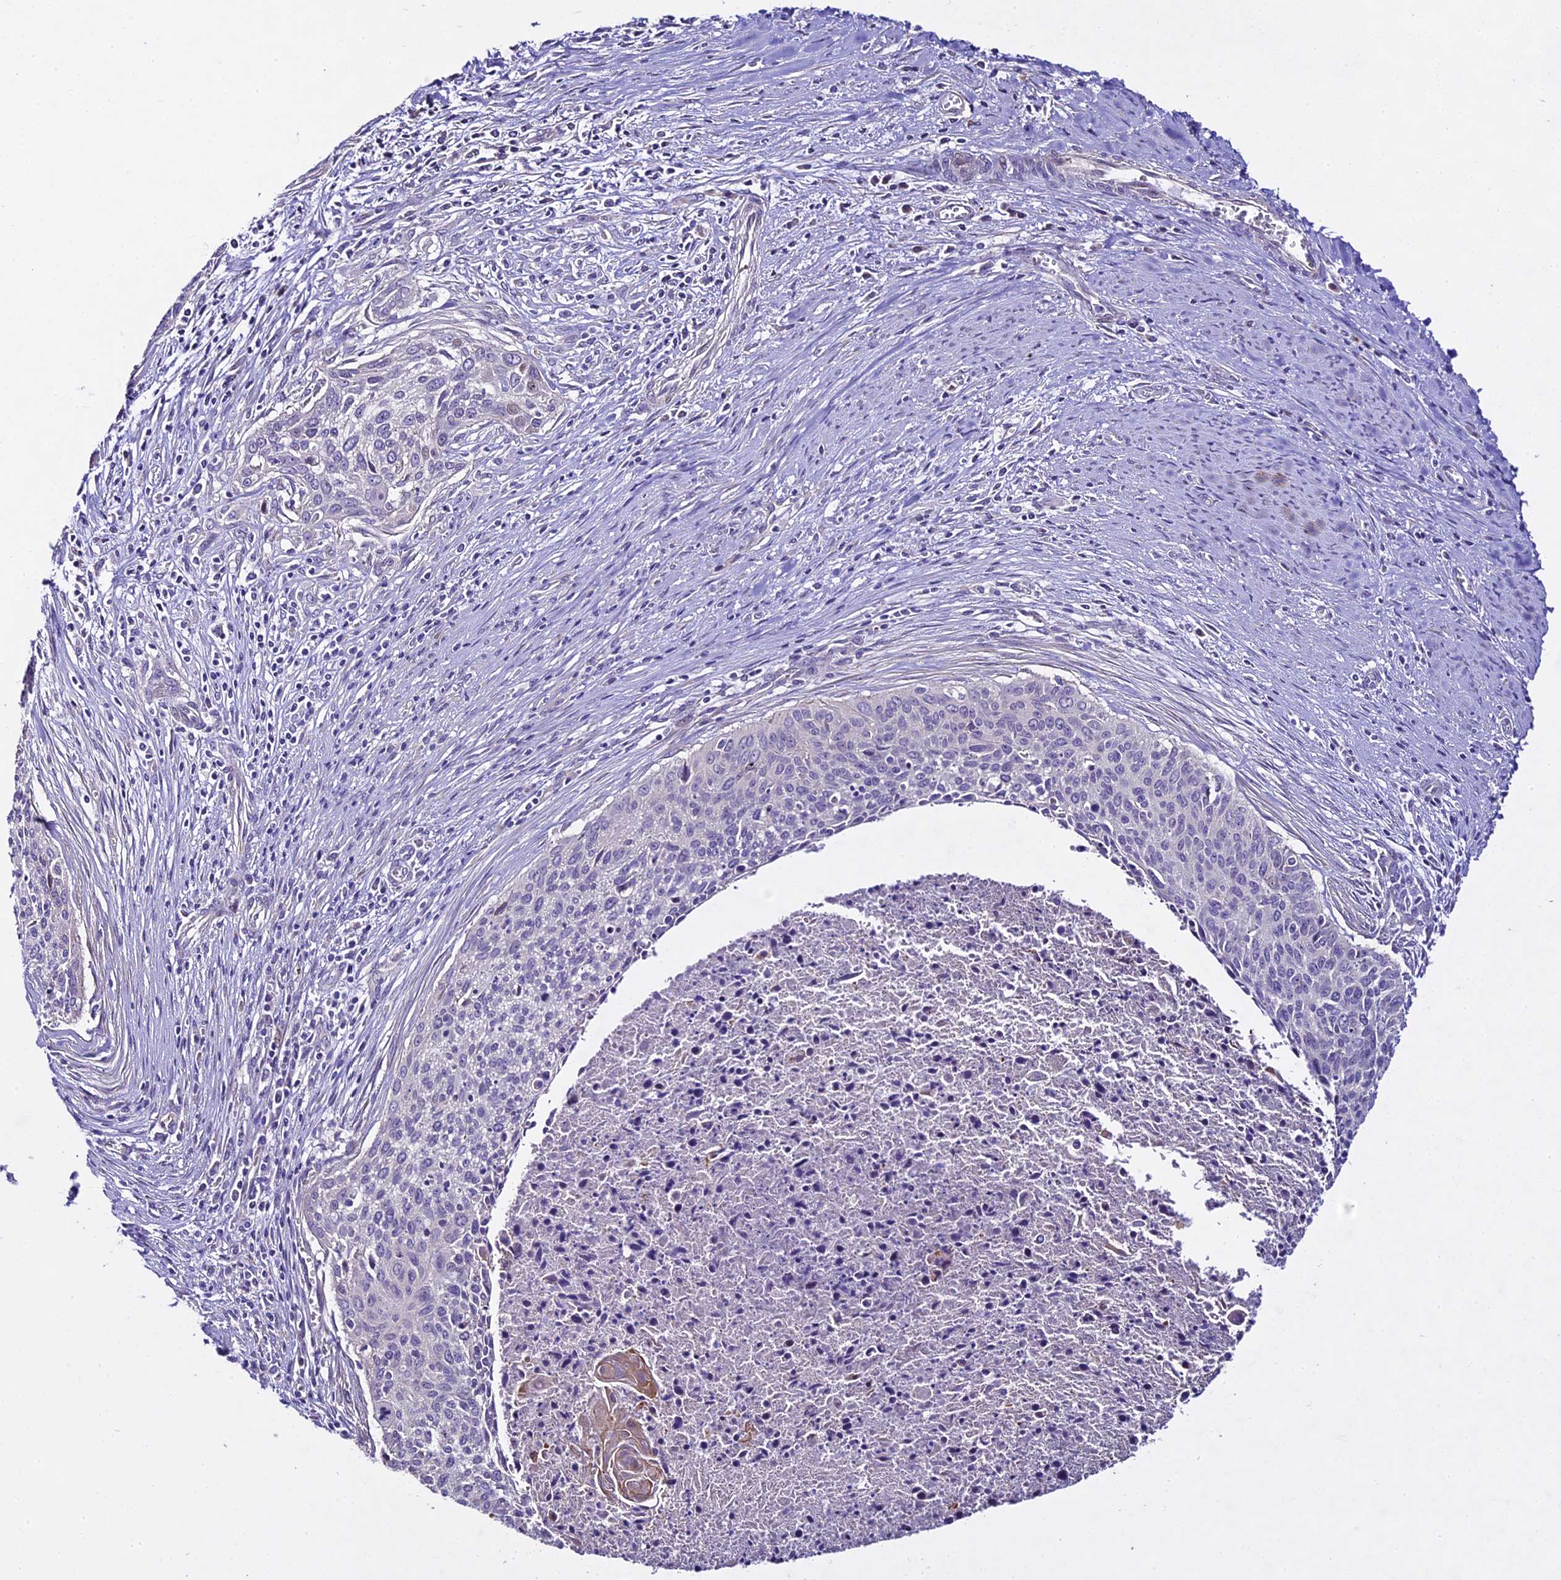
{"staining": {"intensity": "negative", "quantity": "none", "location": "none"}, "tissue": "cervical cancer", "cell_type": "Tumor cells", "image_type": "cancer", "snomed": [{"axis": "morphology", "description": "Squamous cell carcinoma, NOS"}, {"axis": "topography", "description": "Cervix"}], "caption": "This is a histopathology image of IHC staining of squamous cell carcinoma (cervical), which shows no staining in tumor cells.", "gene": "SPIRE1", "patient": {"sex": "female", "age": 55}}